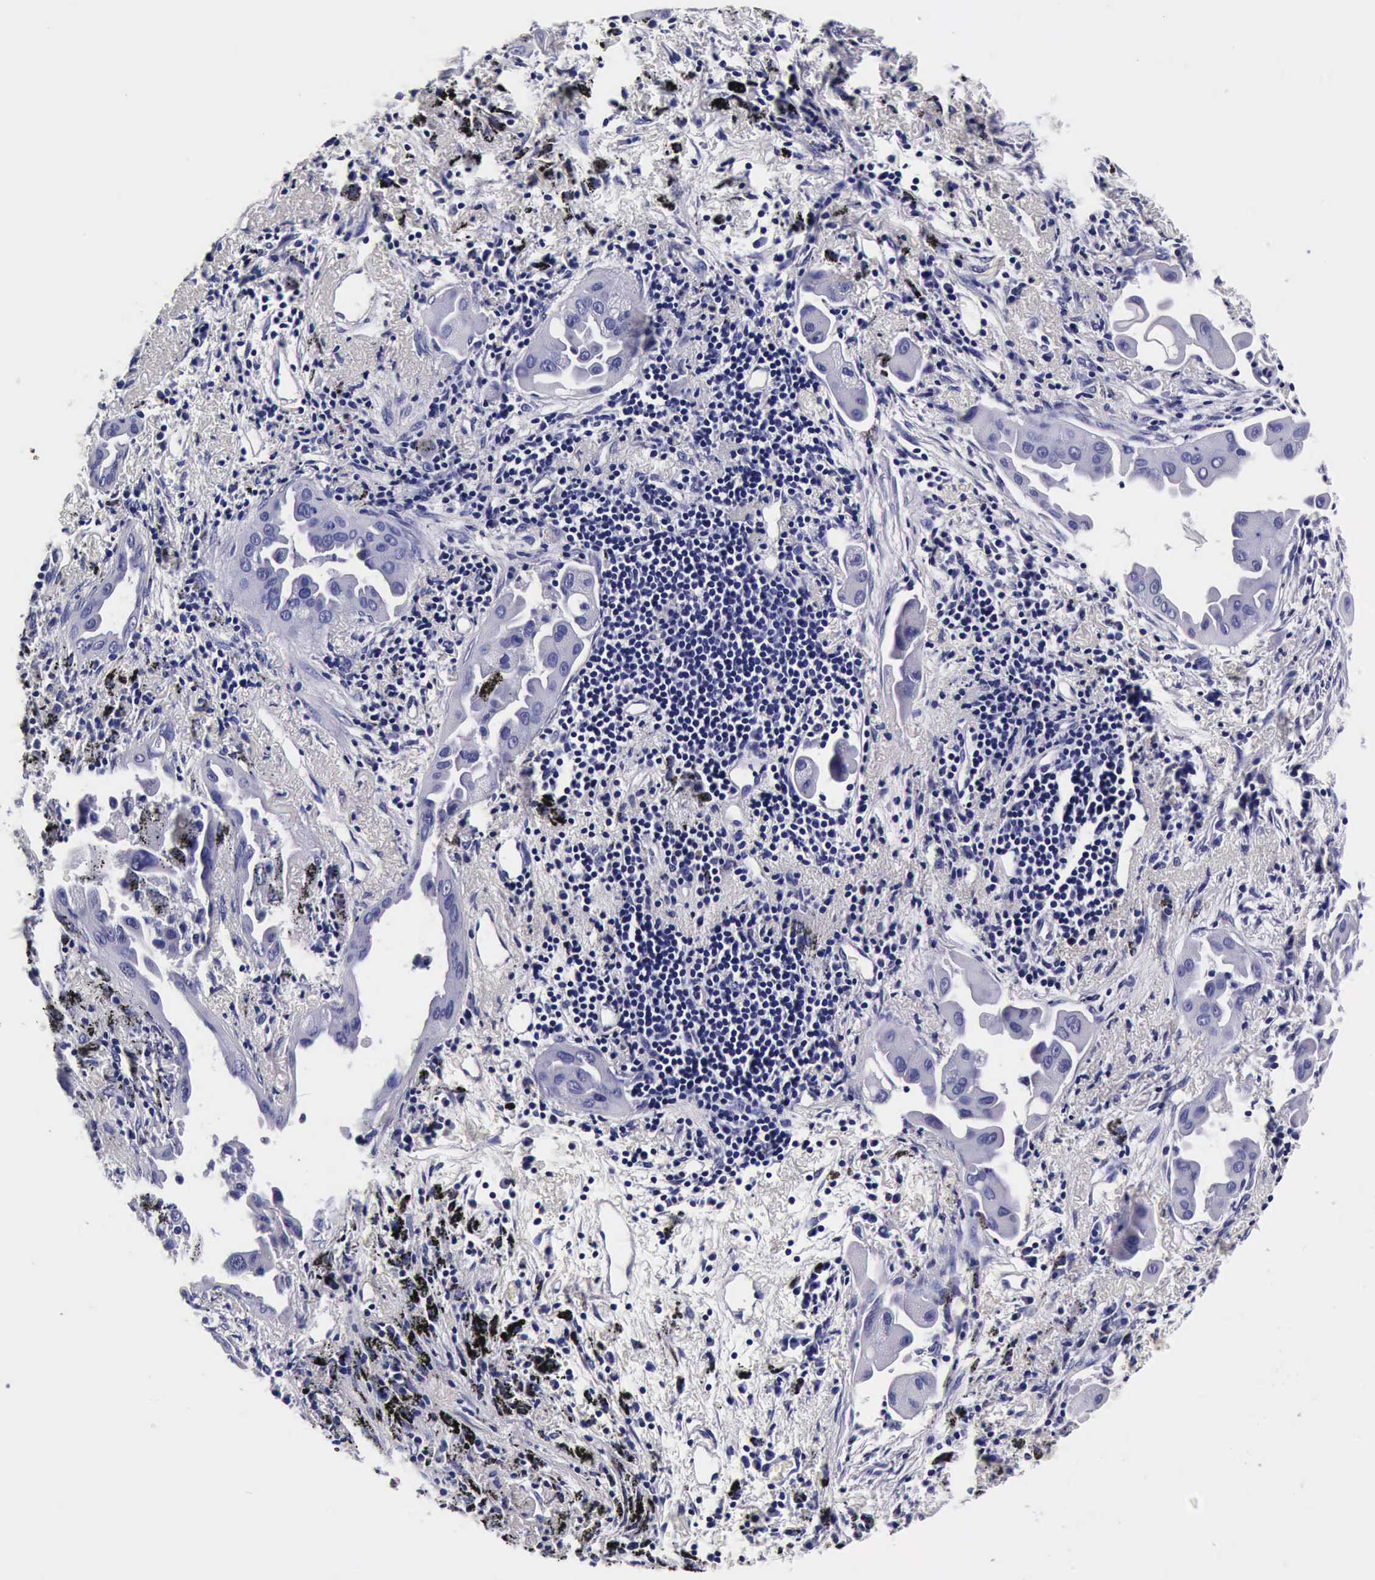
{"staining": {"intensity": "negative", "quantity": "none", "location": "none"}, "tissue": "lung cancer", "cell_type": "Tumor cells", "image_type": "cancer", "snomed": [{"axis": "morphology", "description": "Adenocarcinoma, NOS"}, {"axis": "topography", "description": "Lung"}], "caption": "Tumor cells are negative for protein expression in human lung adenocarcinoma.", "gene": "IAPP", "patient": {"sex": "male", "age": 68}}